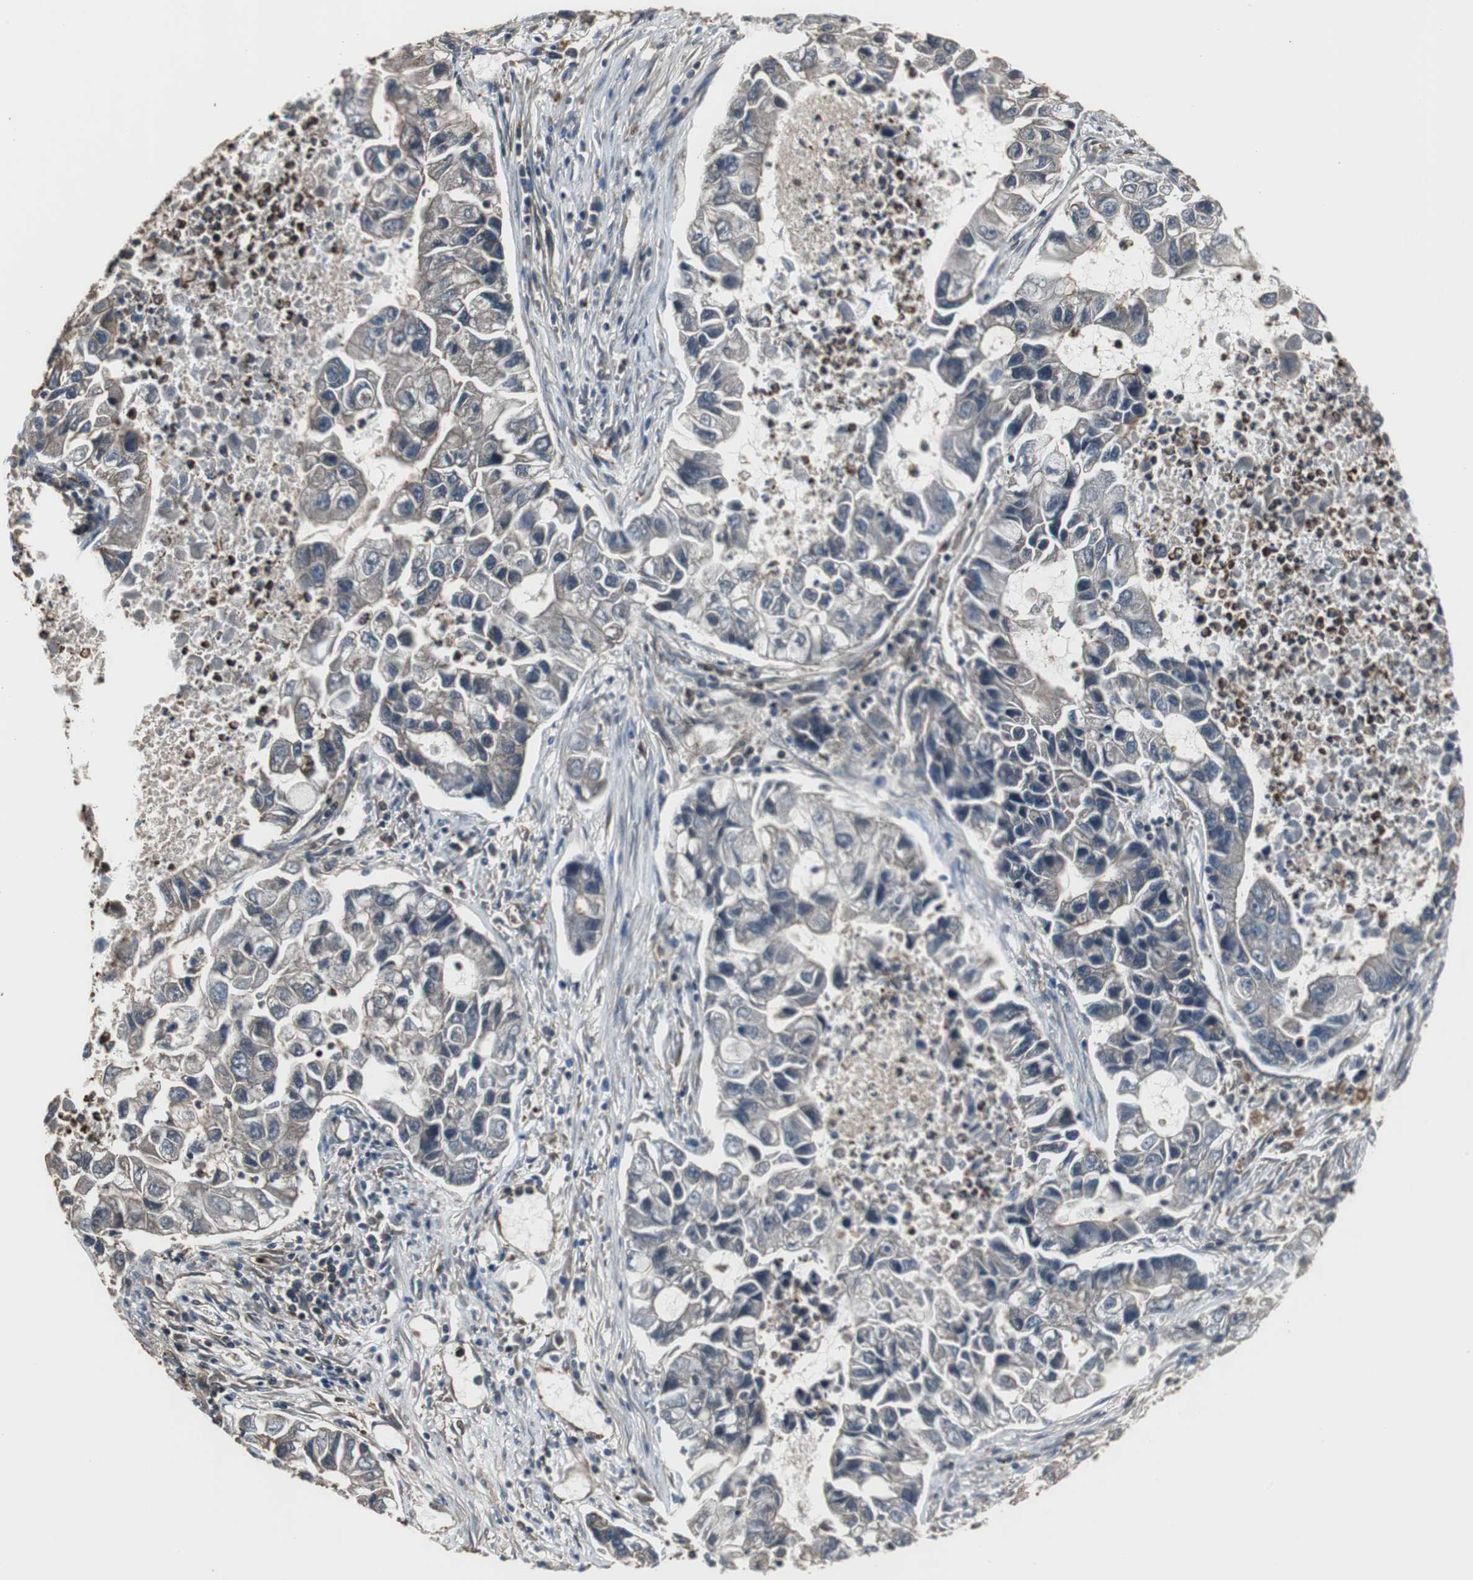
{"staining": {"intensity": "weak", "quantity": "25%-75%", "location": "cytoplasmic/membranous"}, "tissue": "lung cancer", "cell_type": "Tumor cells", "image_type": "cancer", "snomed": [{"axis": "morphology", "description": "Adenocarcinoma, NOS"}, {"axis": "topography", "description": "Lung"}], "caption": "Tumor cells demonstrate weak cytoplasmic/membranous positivity in about 25%-75% of cells in adenocarcinoma (lung).", "gene": "ACTN1", "patient": {"sex": "female", "age": 51}}